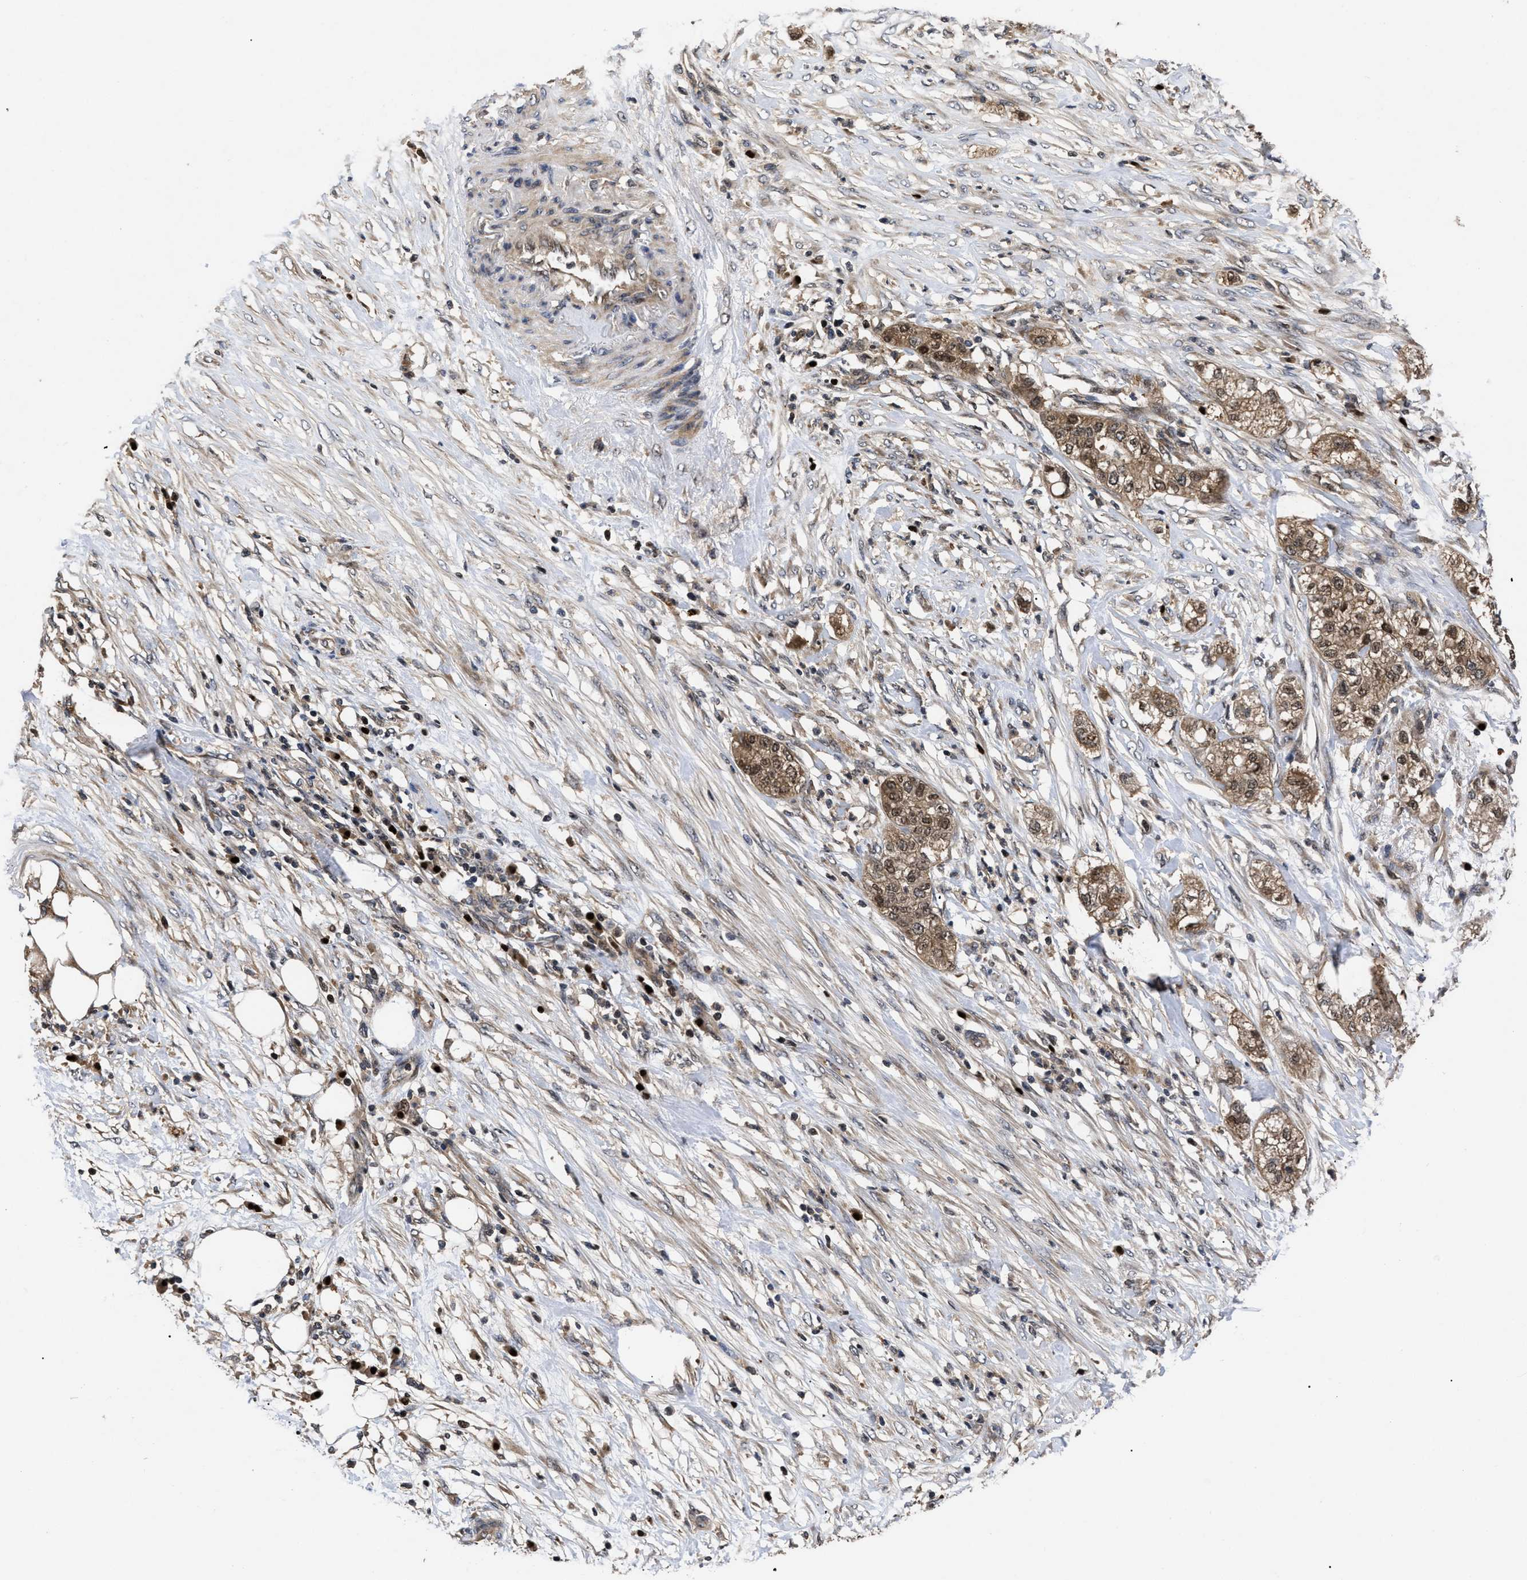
{"staining": {"intensity": "moderate", "quantity": ">75%", "location": "cytoplasmic/membranous,nuclear"}, "tissue": "pancreatic cancer", "cell_type": "Tumor cells", "image_type": "cancer", "snomed": [{"axis": "morphology", "description": "Adenocarcinoma, NOS"}, {"axis": "topography", "description": "Pancreas"}], "caption": "DAB (3,3'-diaminobenzidine) immunohistochemical staining of pancreatic cancer (adenocarcinoma) exhibits moderate cytoplasmic/membranous and nuclear protein expression in about >75% of tumor cells.", "gene": "FAM200A", "patient": {"sex": "female", "age": 78}}